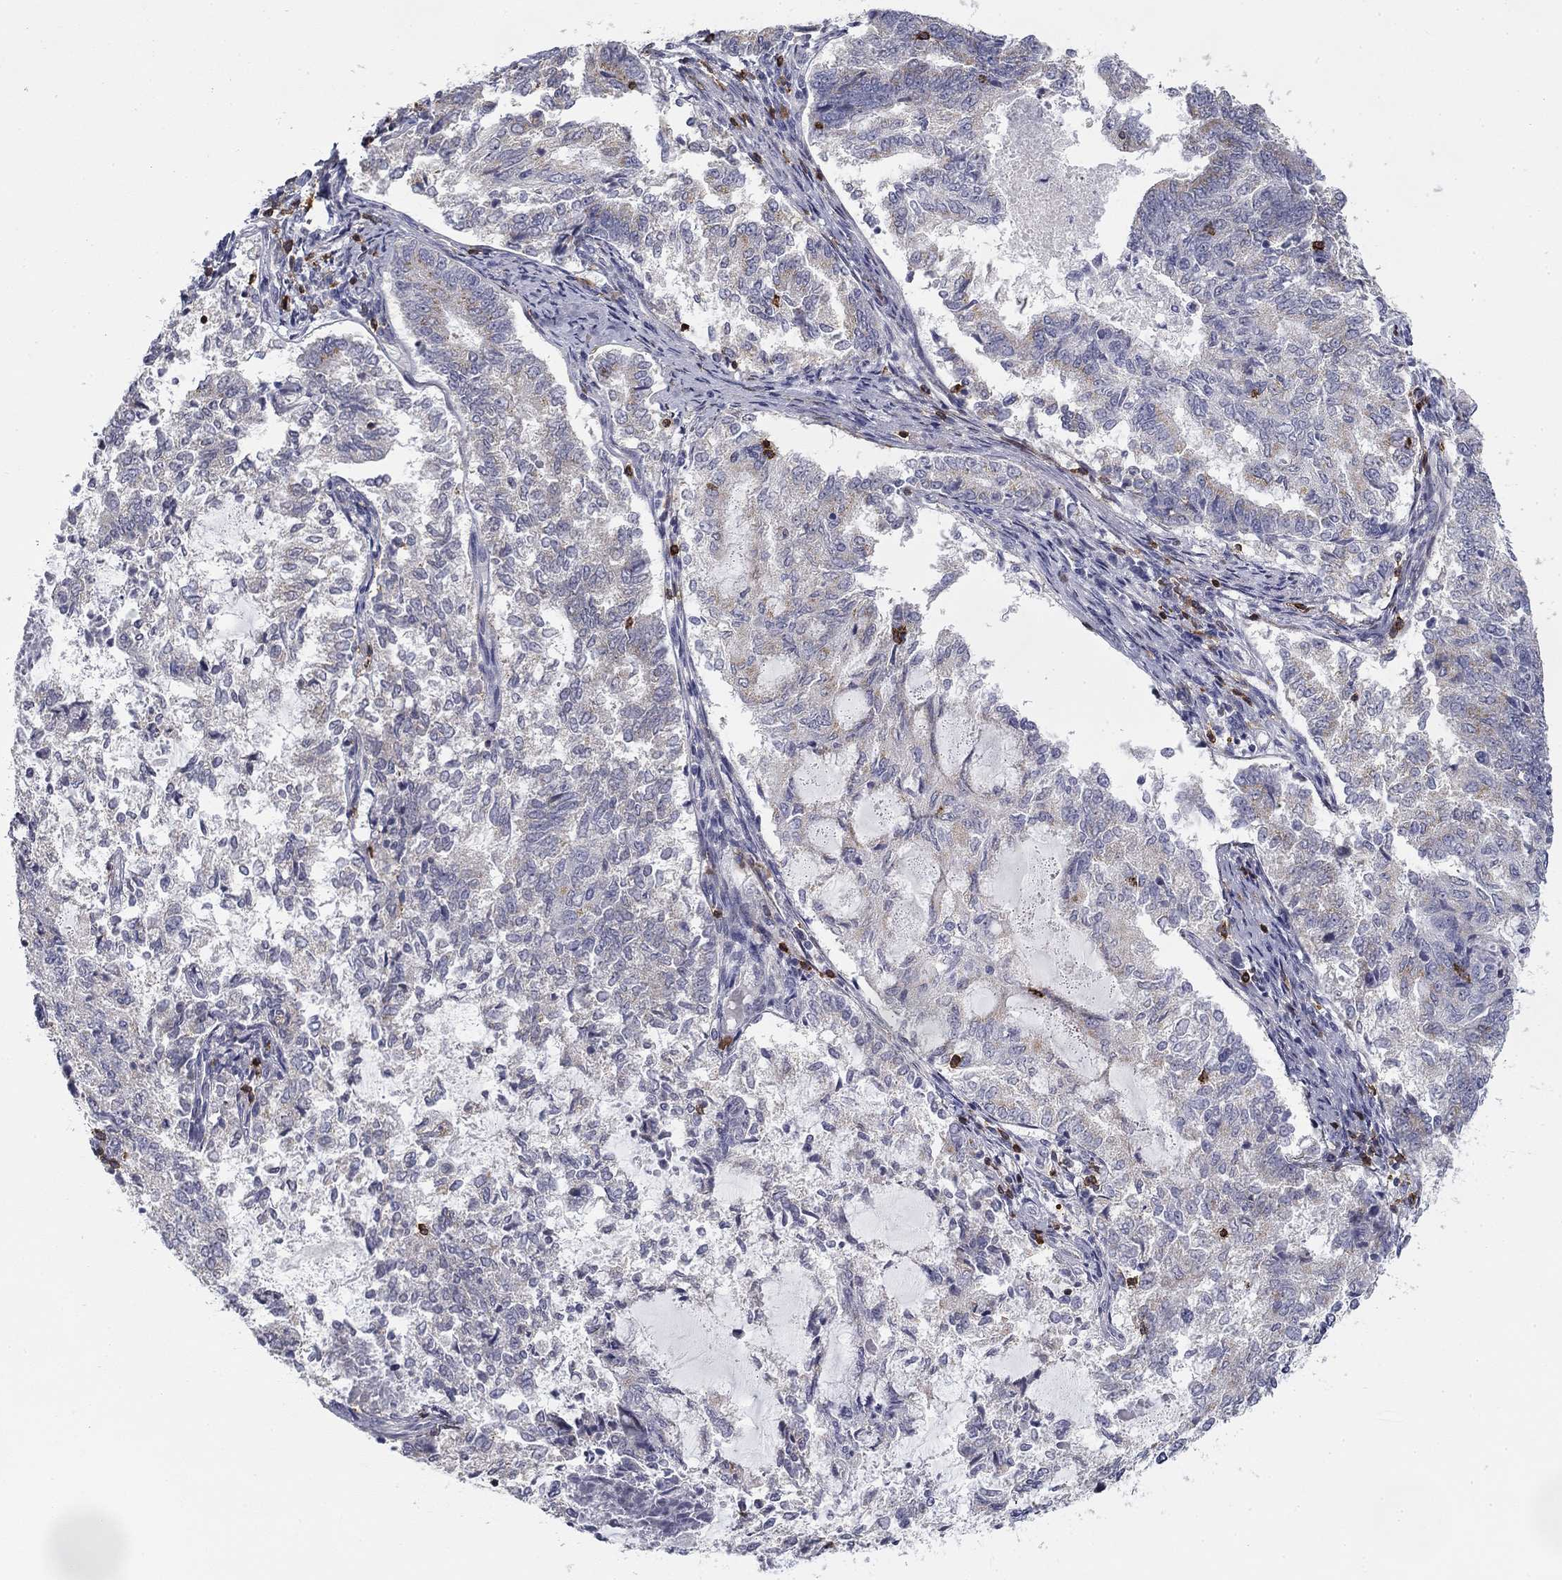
{"staining": {"intensity": "negative", "quantity": "none", "location": "none"}, "tissue": "endometrial cancer", "cell_type": "Tumor cells", "image_type": "cancer", "snomed": [{"axis": "morphology", "description": "Adenocarcinoma, NOS"}, {"axis": "topography", "description": "Endometrium"}], "caption": "Tumor cells show no significant positivity in endometrial cancer.", "gene": "TRAT1", "patient": {"sex": "female", "age": 65}}